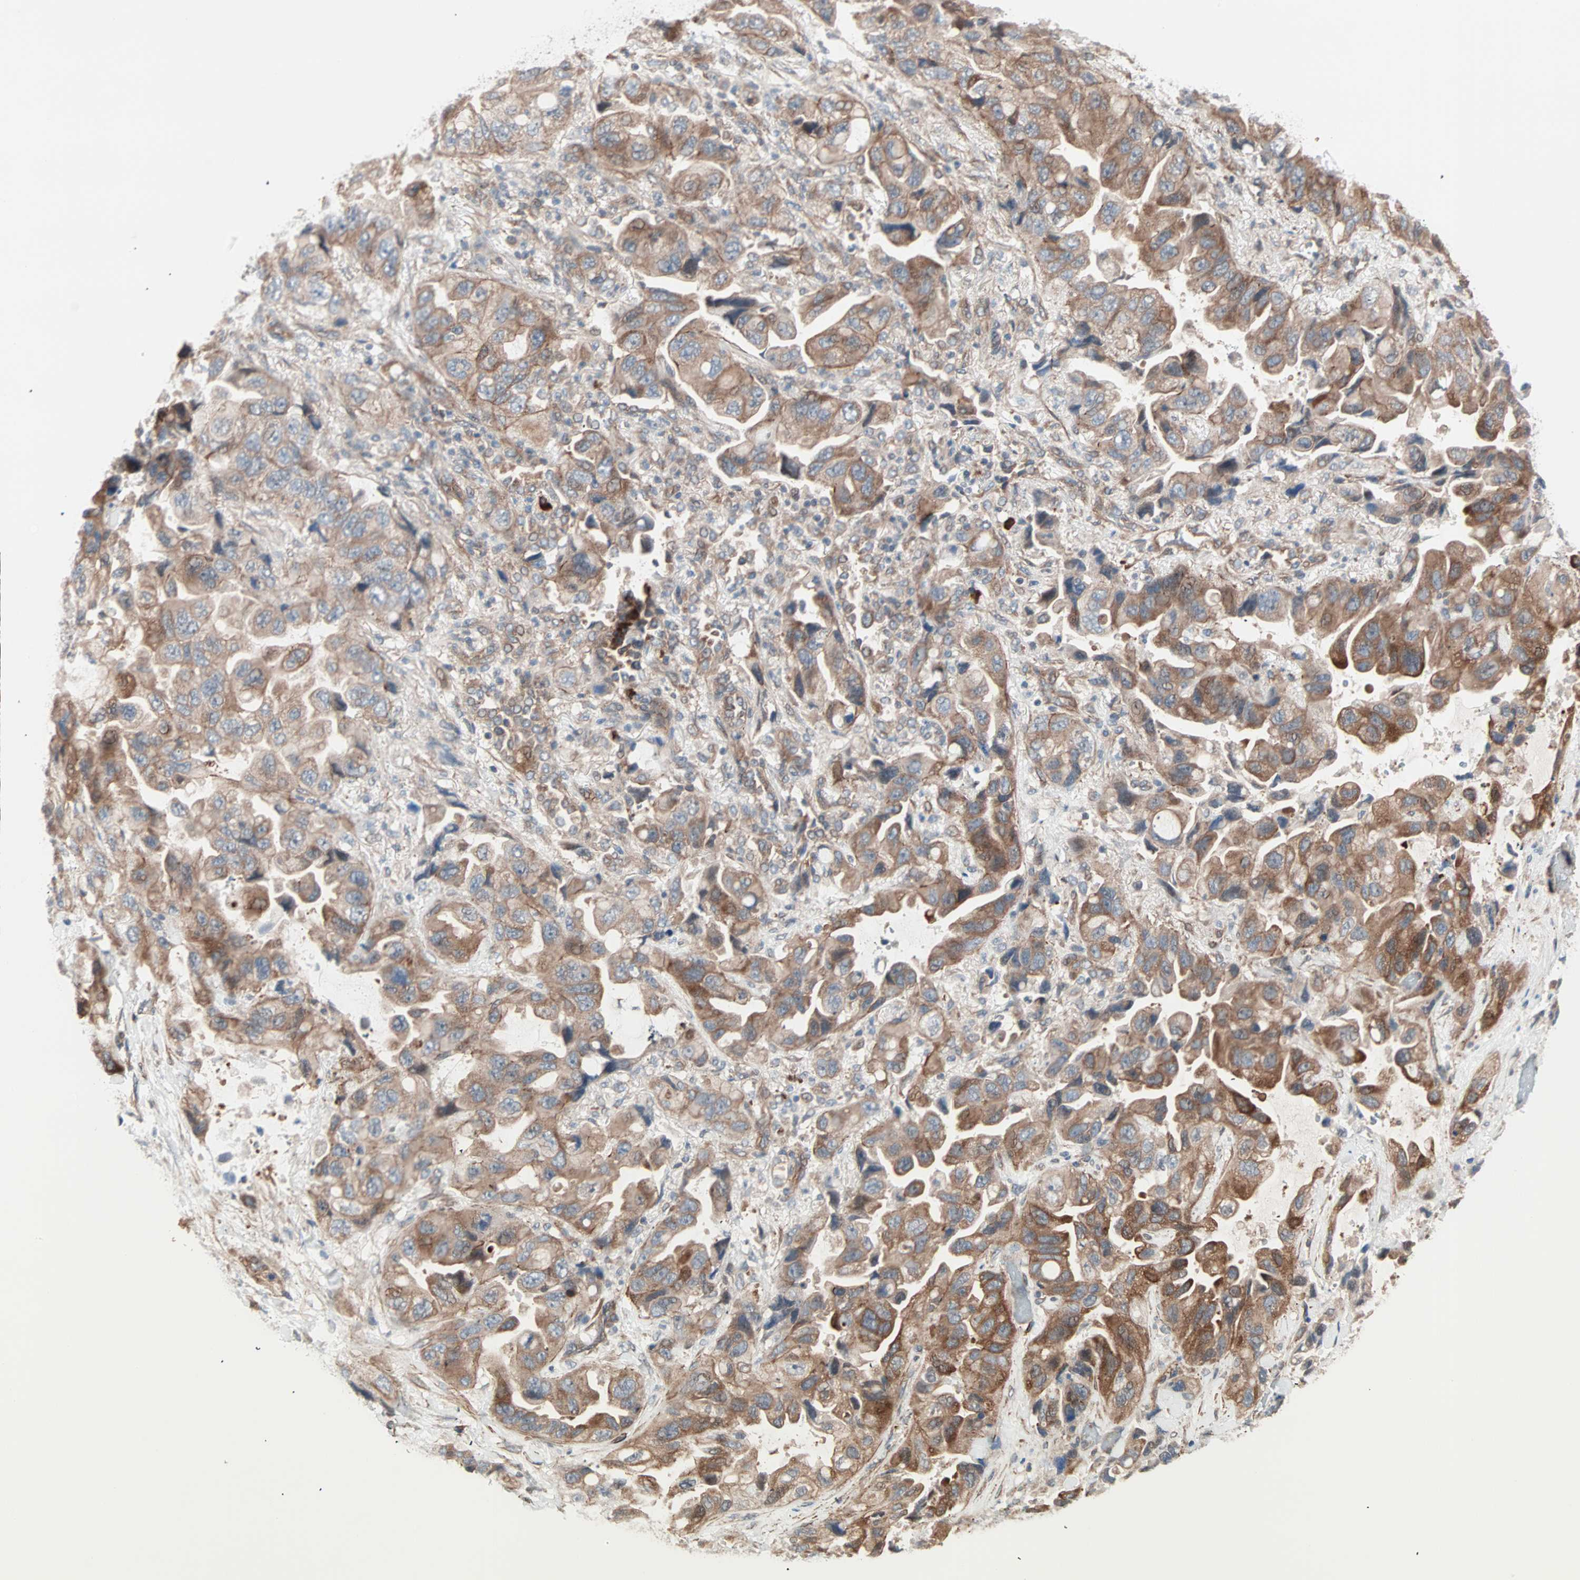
{"staining": {"intensity": "moderate", "quantity": ">75%", "location": "cytoplasmic/membranous"}, "tissue": "lung cancer", "cell_type": "Tumor cells", "image_type": "cancer", "snomed": [{"axis": "morphology", "description": "Squamous cell carcinoma, NOS"}, {"axis": "topography", "description": "Lung"}], "caption": "Tumor cells reveal medium levels of moderate cytoplasmic/membranous positivity in about >75% of cells in lung squamous cell carcinoma.", "gene": "ALG5", "patient": {"sex": "female", "age": 73}}